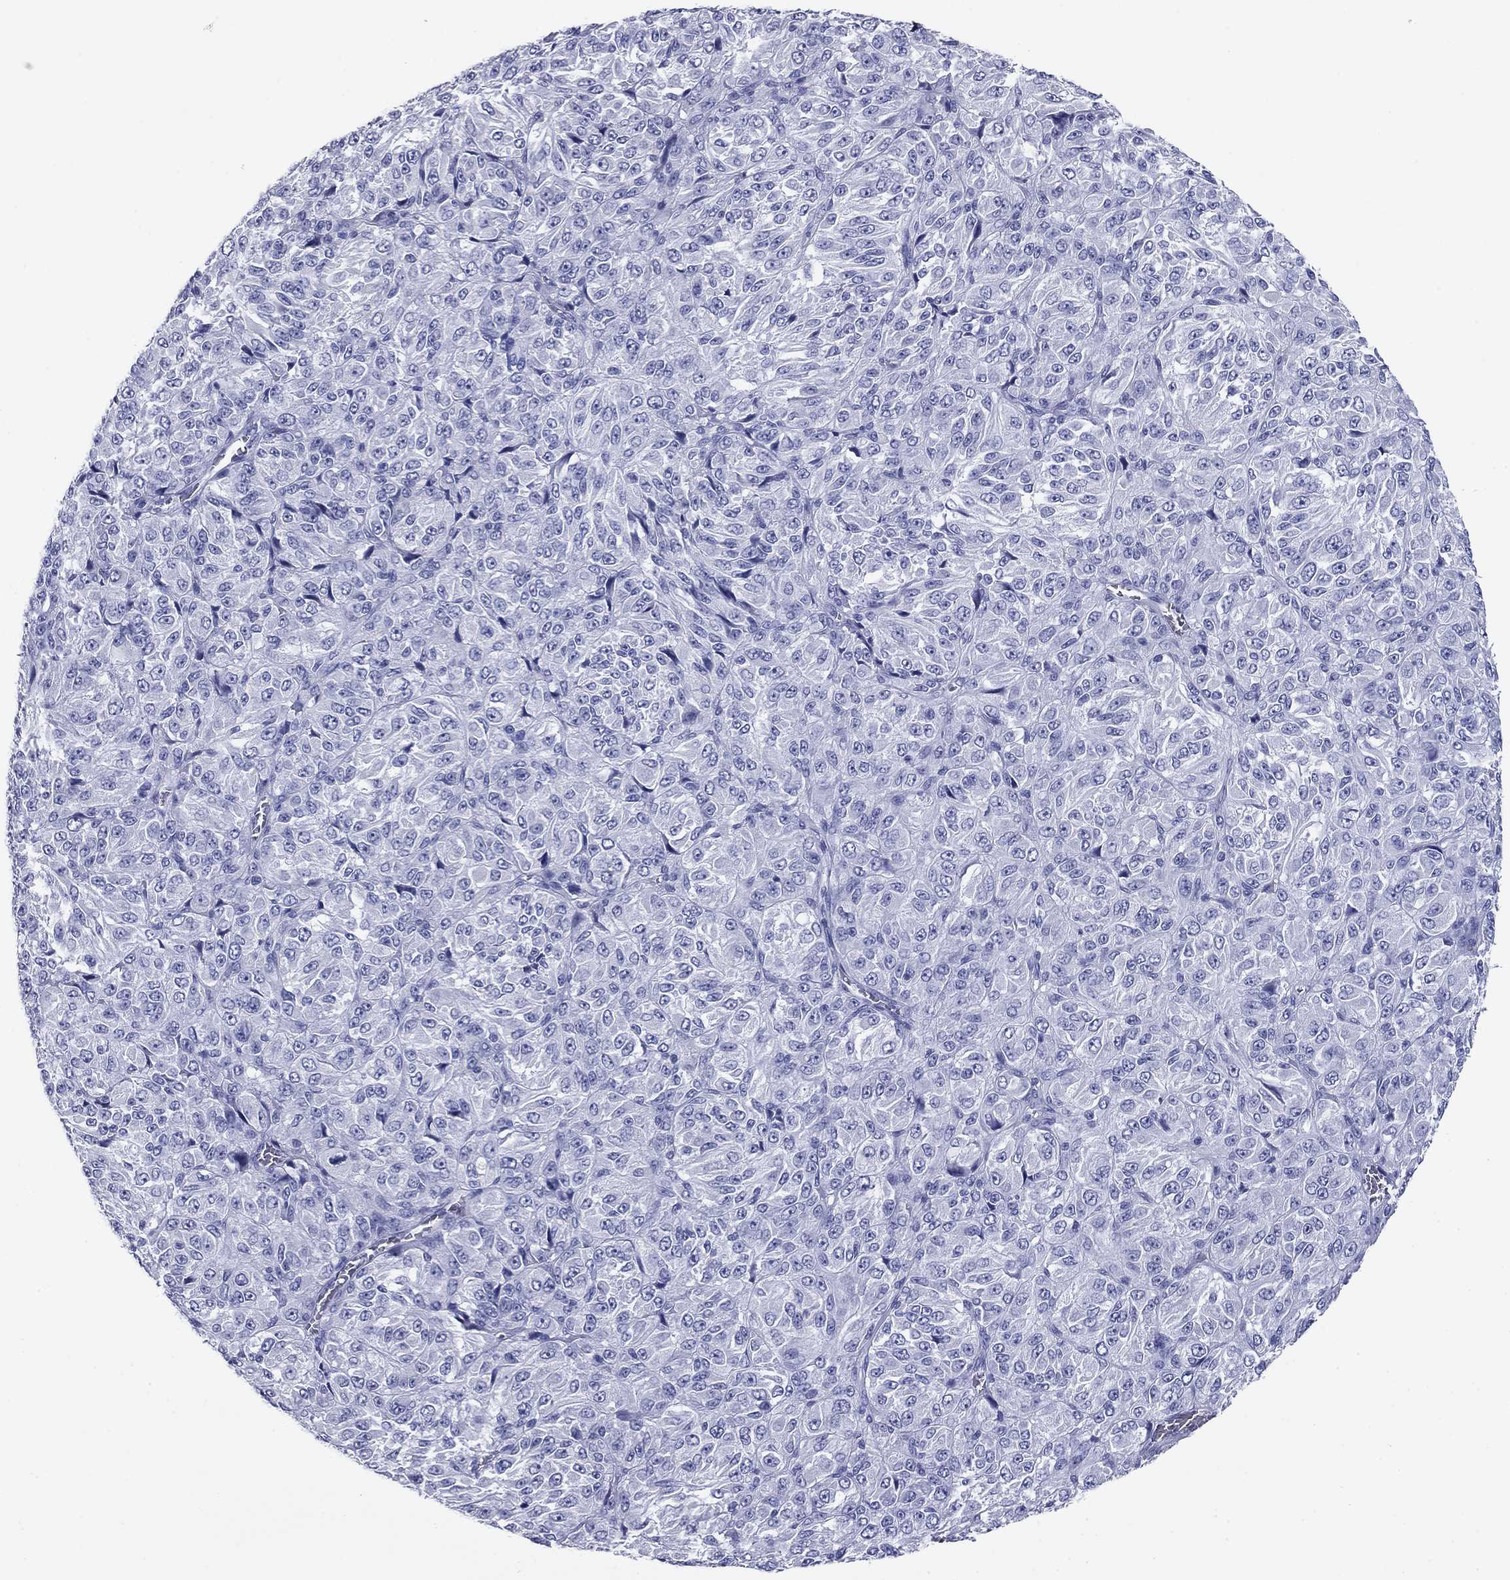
{"staining": {"intensity": "negative", "quantity": "none", "location": "none"}, "tissue": "melanoma", "cell_type": "Tumor cells", "image_type": "cancer", "snomed": [{"axis": "morphology", "description": "Malignant melanoma, Metastatic site"}, {"axis": "topography", "description": "Brain"}], "caption": "High magnification brightfield microscopy of malignant melanoma (metastatic site) stained with DAB (brown) and counterstained with hematoxylin (blue): tumor cells show no significant staining. Nuclei are stained in blue.", "gene": "NPPA", "patient": {"sex": "female", "age": 56}}